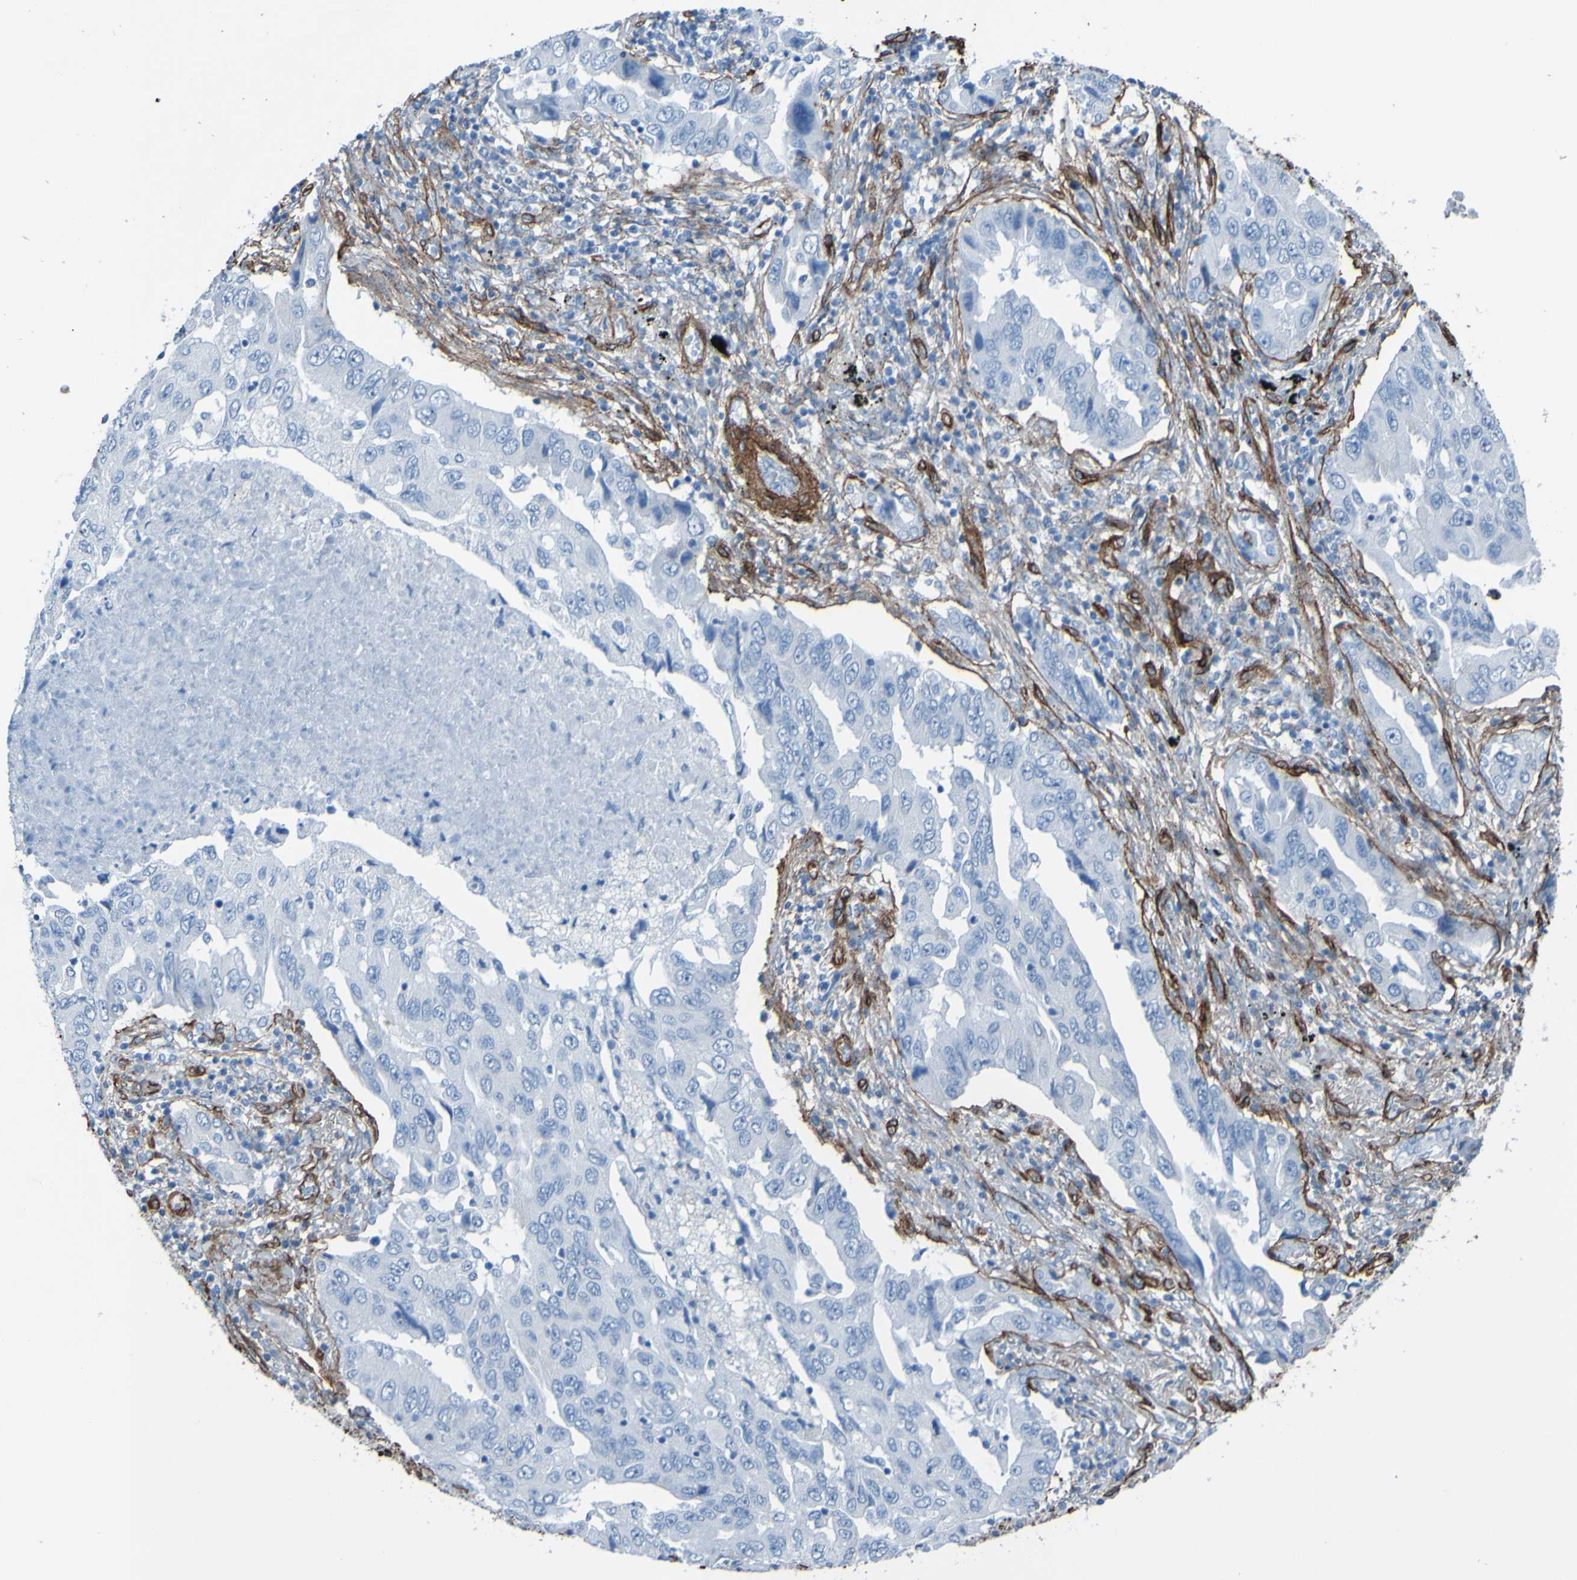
{"staining": {"intensity": "negative", "quantity": "none", "location": "none"}, "tissue": "lung cancer", "cell_type": "Tumor cells", "image_type": "cancer", "snomed": [{"axis": "morphology", "description": "Adenocarcinoma, NOS"}, {"axis": "topography", "description": "Lung"}], "caption": "Tumor cells show no significant protein expression in lung adenocarcinoma.", "gene": "COL4A2", "patient": {"sex": "female", "age": 65}}